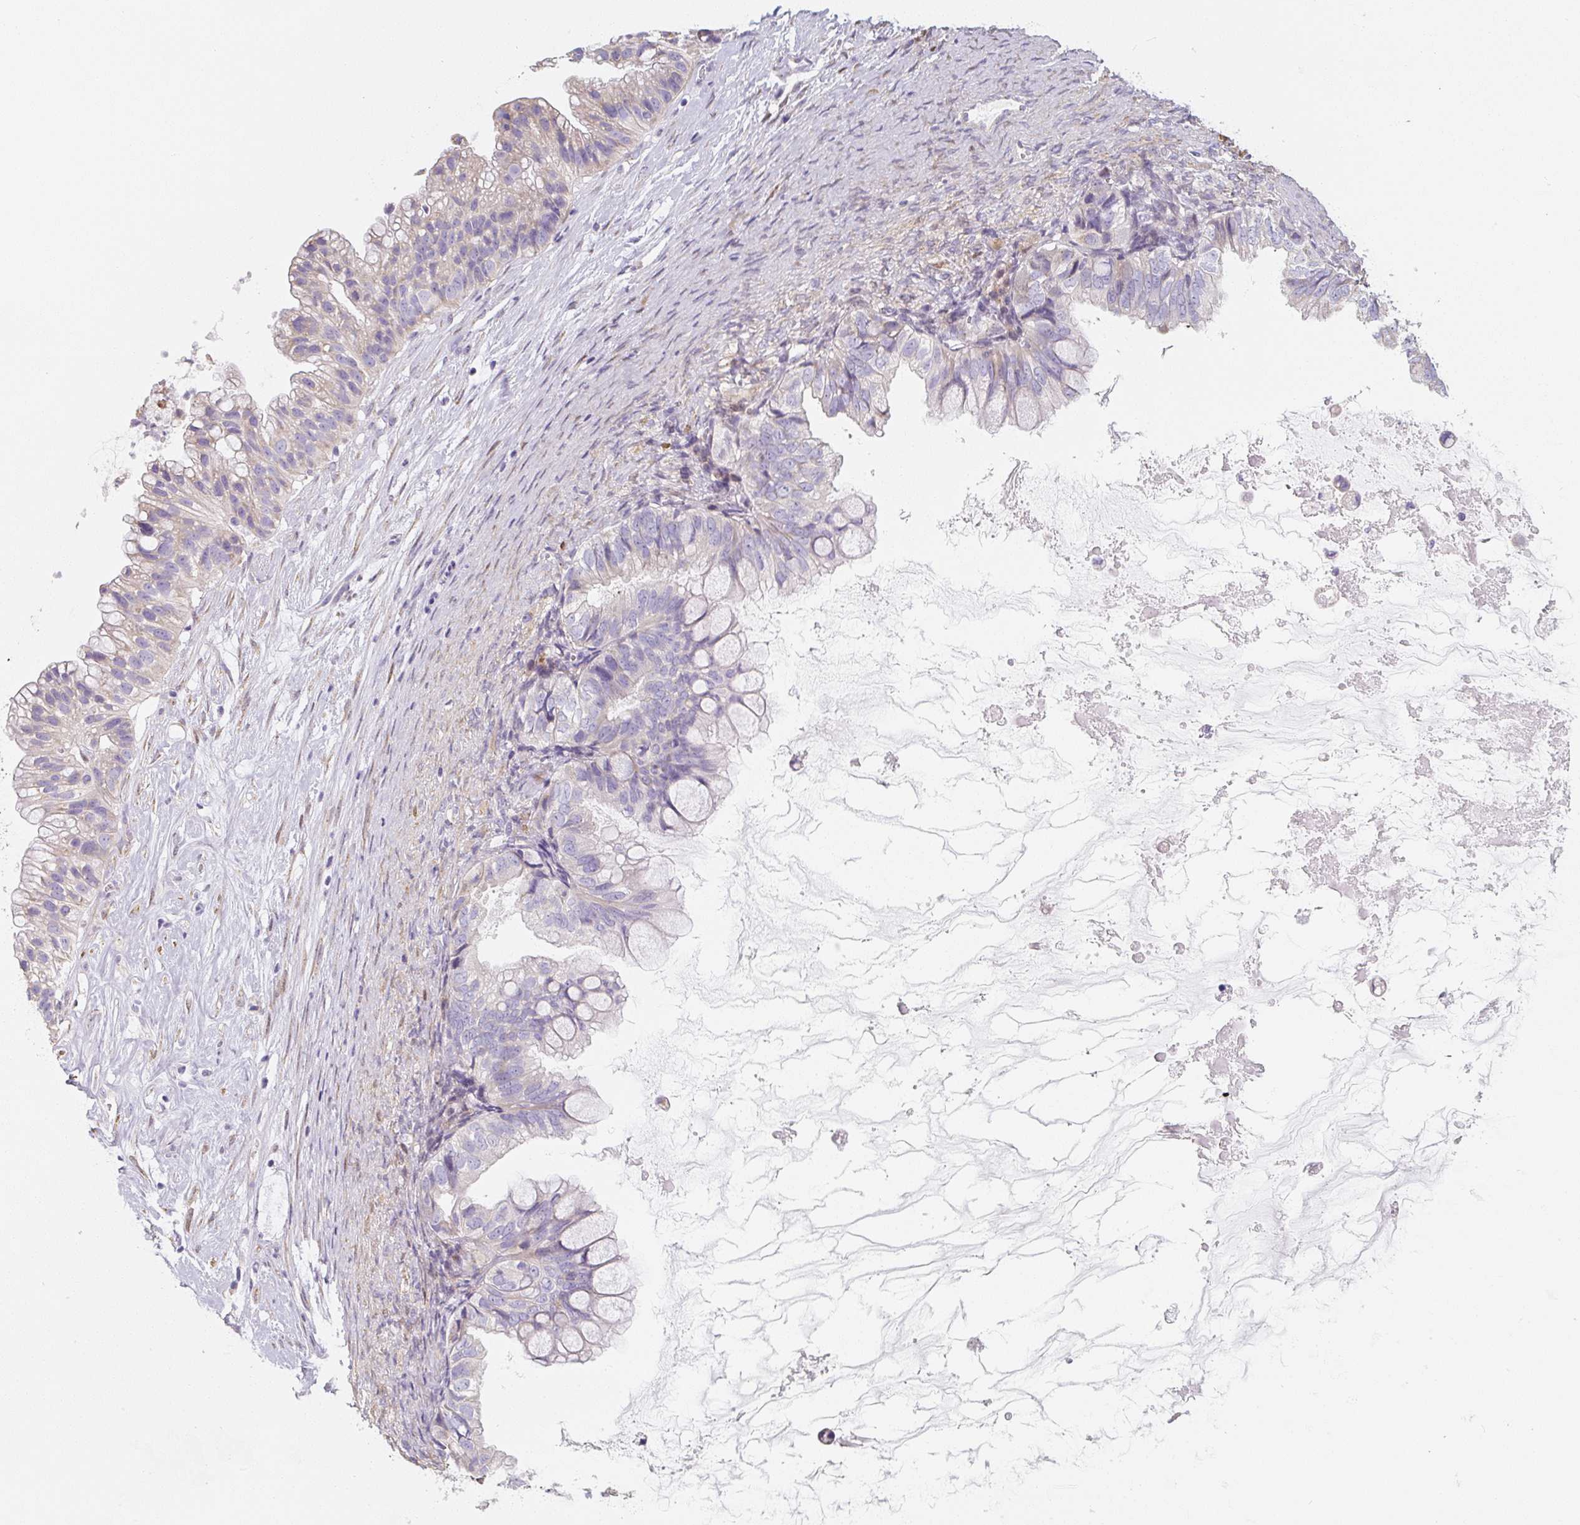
{"staining": {"intensity": "weak", "quantity": "<25%", "location": "cytoplasmic/membranous"}, "tissue": "ovarian cancer", "cell_type": "Tumor cells", "image_type": "cancer", "snomed": [{"axis": "morphology", "description": "Cystadenocarcinoma, mucinous, NOS"}, {"axis": "topography", "description": "Ovary"}], "caption": "IHC histopathology image of mucinous cystadenocarcinoma (ovarian) stained for a protein (brown), which reveals no staining in tumor cells.", "gene": "PWWP3B", "patient": {"sex": "female", "age": 80}}